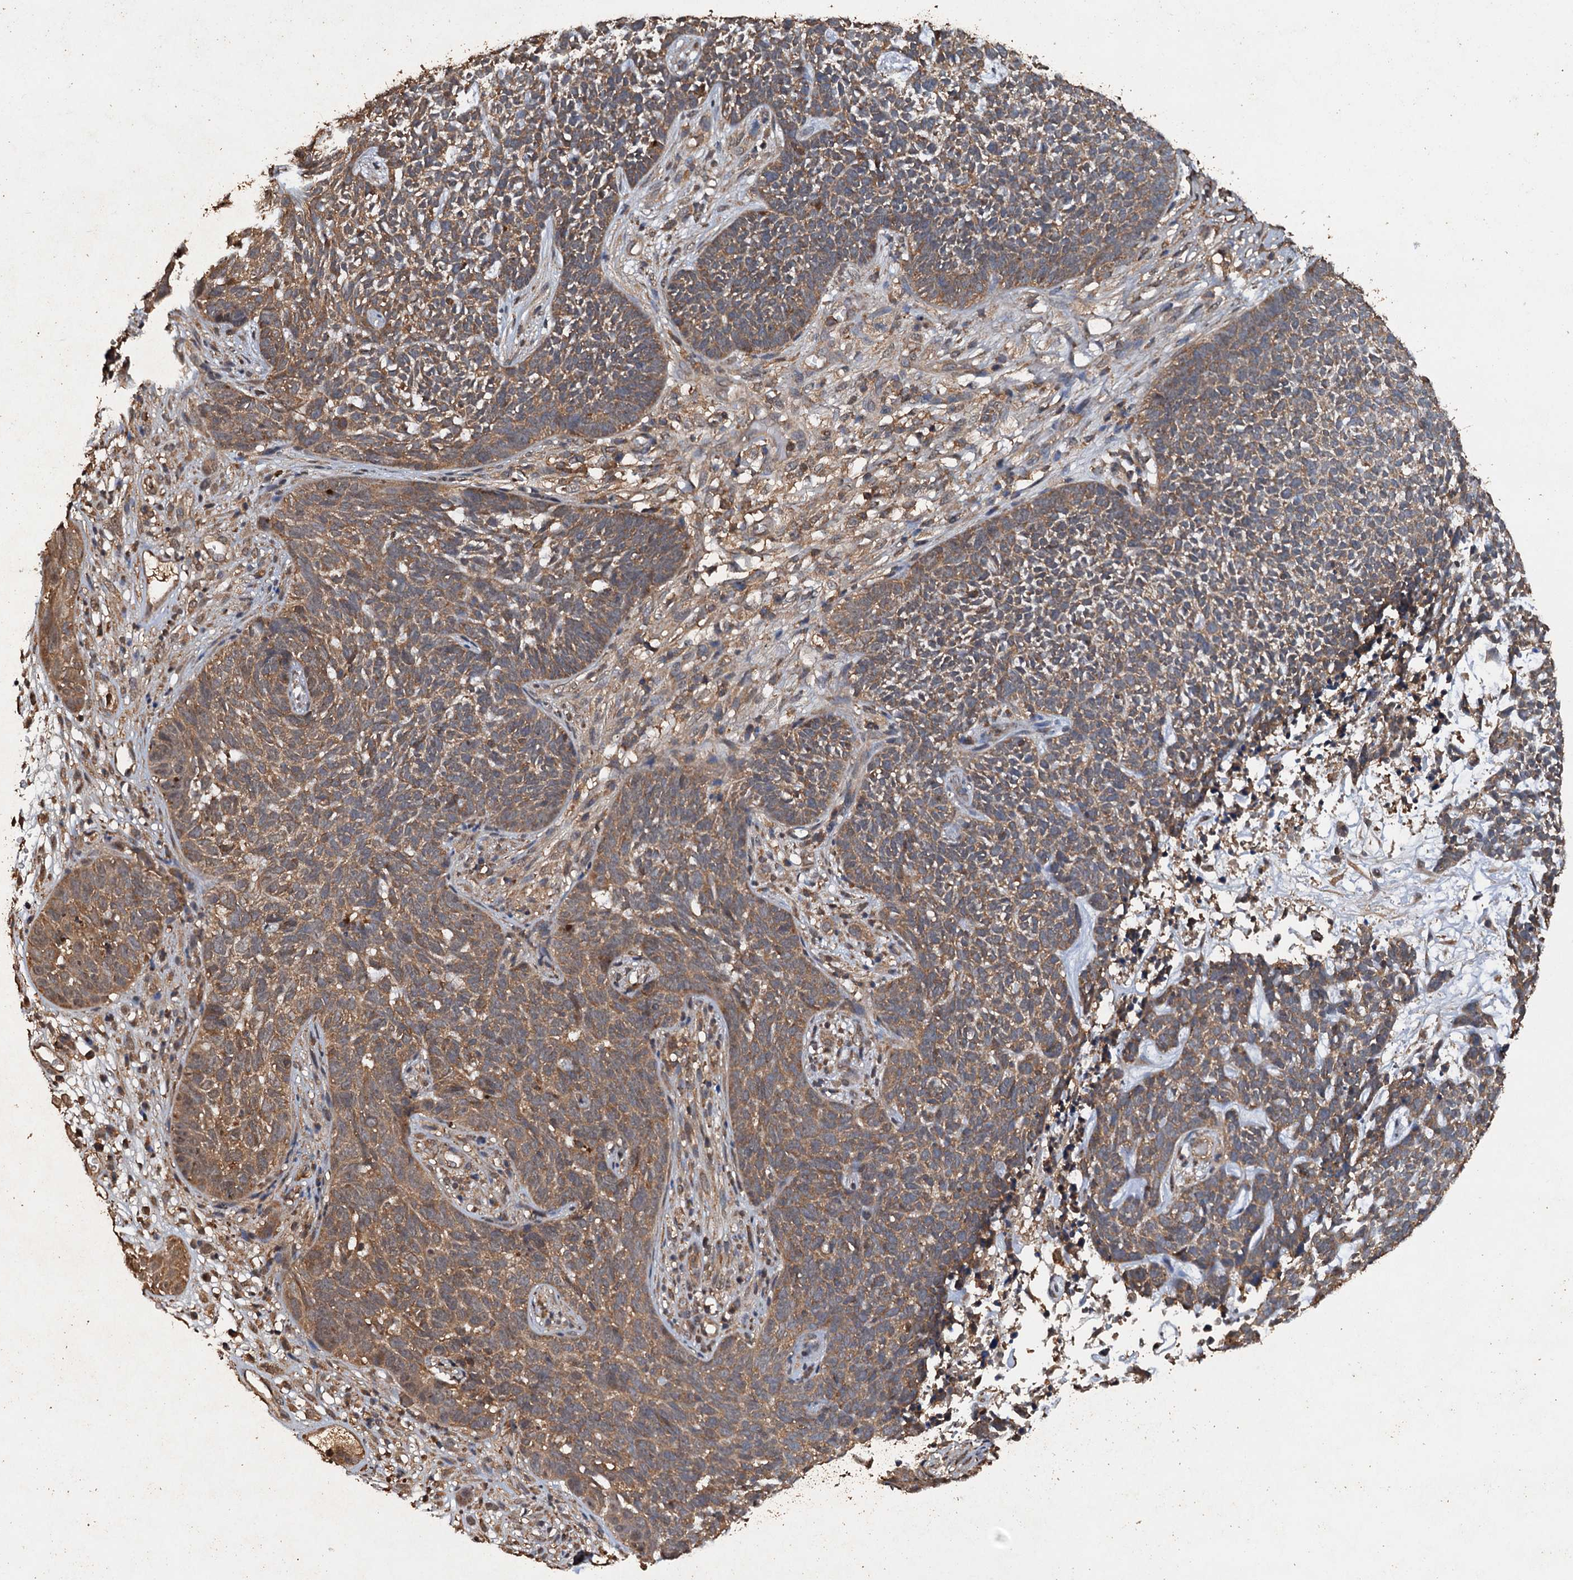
{"staining": {"intensity": "moderate", "quantity": ">75%", "location": "cytoplasmic/membranous"}, "tissue": "skin cancer", "cell_type": "Tumor cells", "image_type": "cancer", "snomed": [{"axis": "morphology", "description": "Basal cell carcinoma"}, {"axis": "topography", "description": "Skin"}], "caption": "This micrograph demonstrates basal cell carcinoma (skin) stained with immunohistochemistry to label a protein in brown. The cytoplasmic/membranous of tumor cells show moderate positivity for the protein. Nuclei are counter-stained blue.", "gene": "PSMD9", "patient": {"sex": "female", "age": 84}}